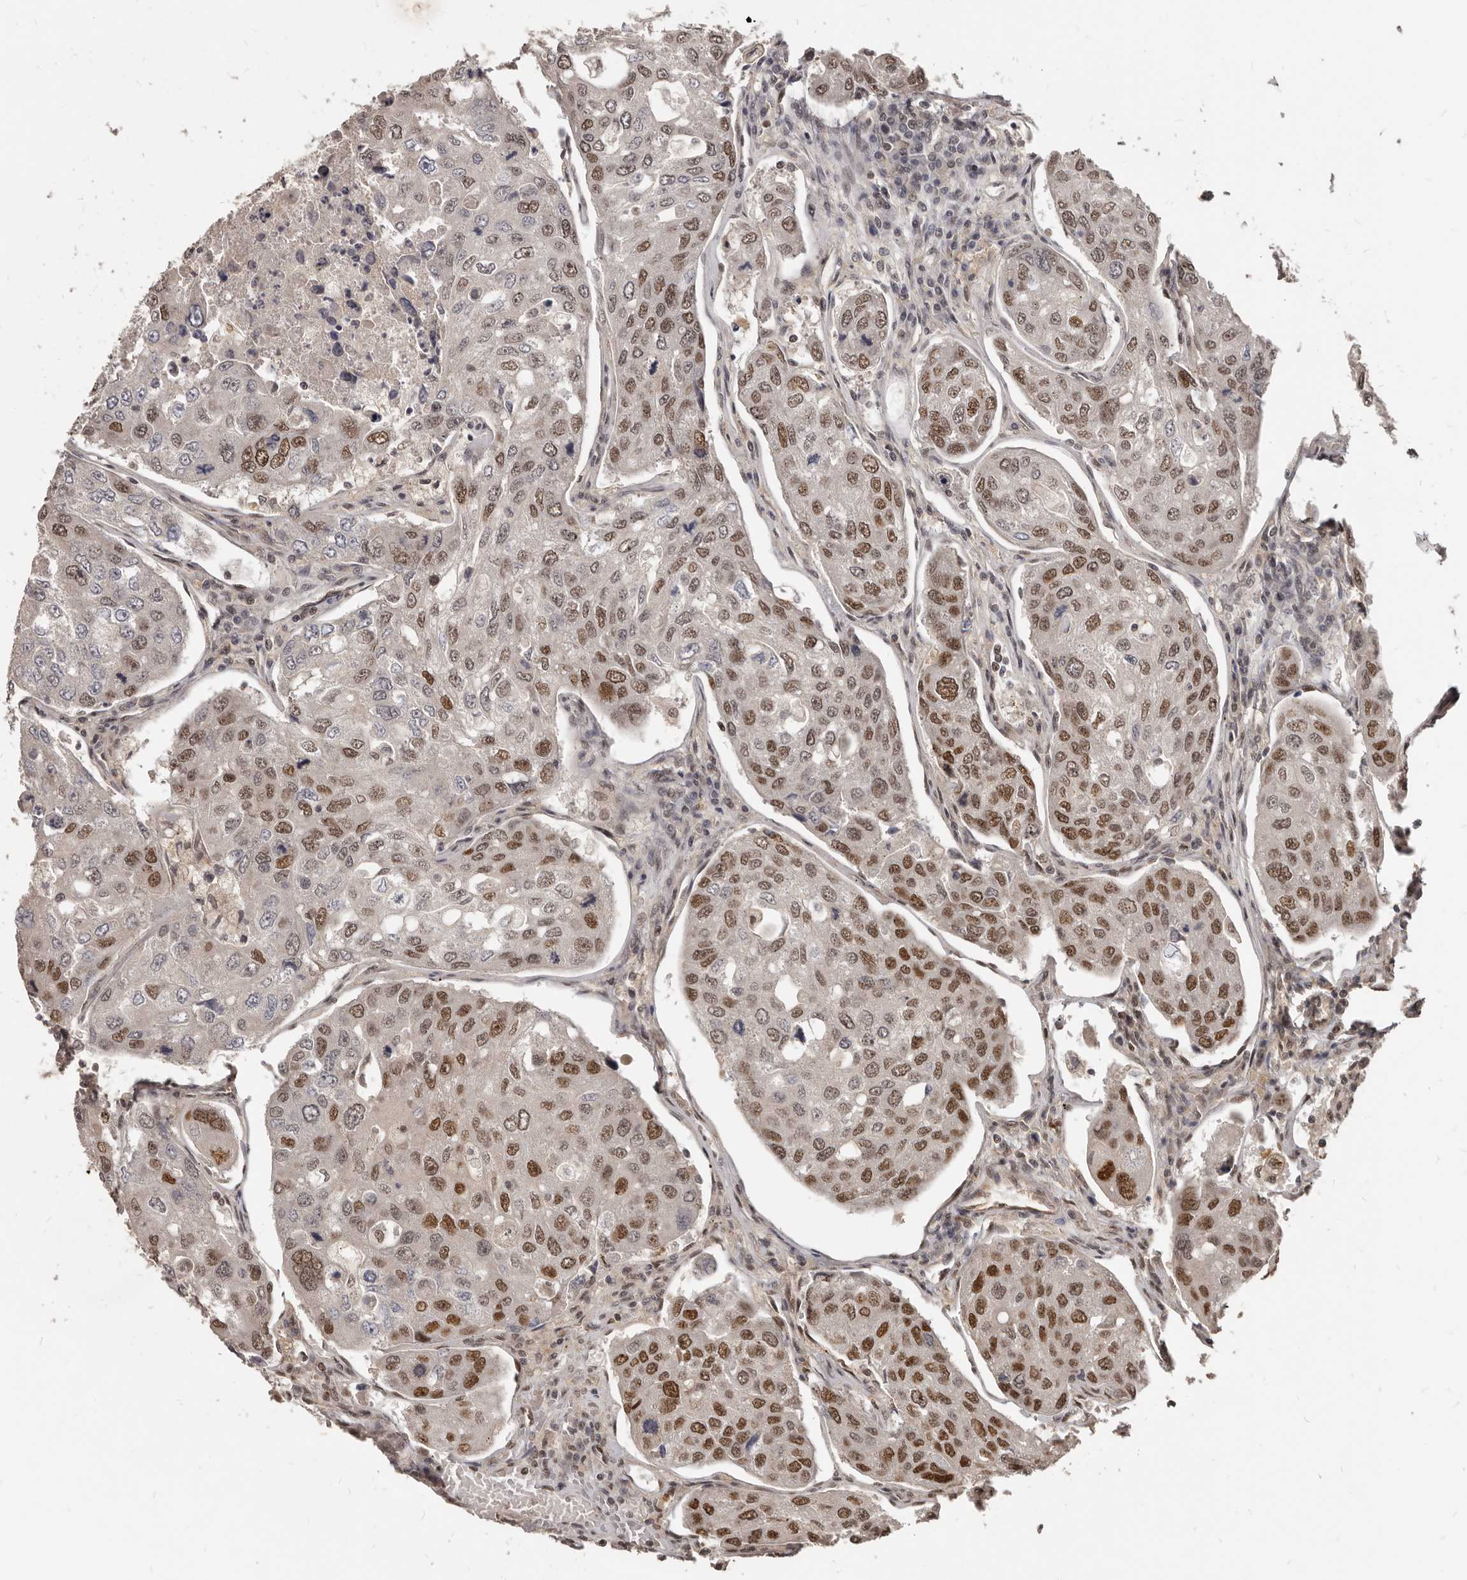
{"staining": {"intensity": "moderate", "quantity": ">75%", "location": "nuclear"}, "tissue": "urothelial cancer", "cell_type": "Tumor cells", "image_type": "cancer", "snomed": [{"axis": "morphology", "description": "Urothelial carcinoma, High grade"}, {"axis": "topography", "description": "Lymph node"}, {"axis": "topography", "description": "Urinary bladder"}], "caption": "This micrograph reveals high-grade urothelial carcinoma stained with immunohistochemistry to label a protein in brown. The nuclear of tumor cells show moderate positivity for the protein. Nuclei are counter-stained blue.", "gene": "ATF5", "patient": {"sex": "male", "age": 51}}